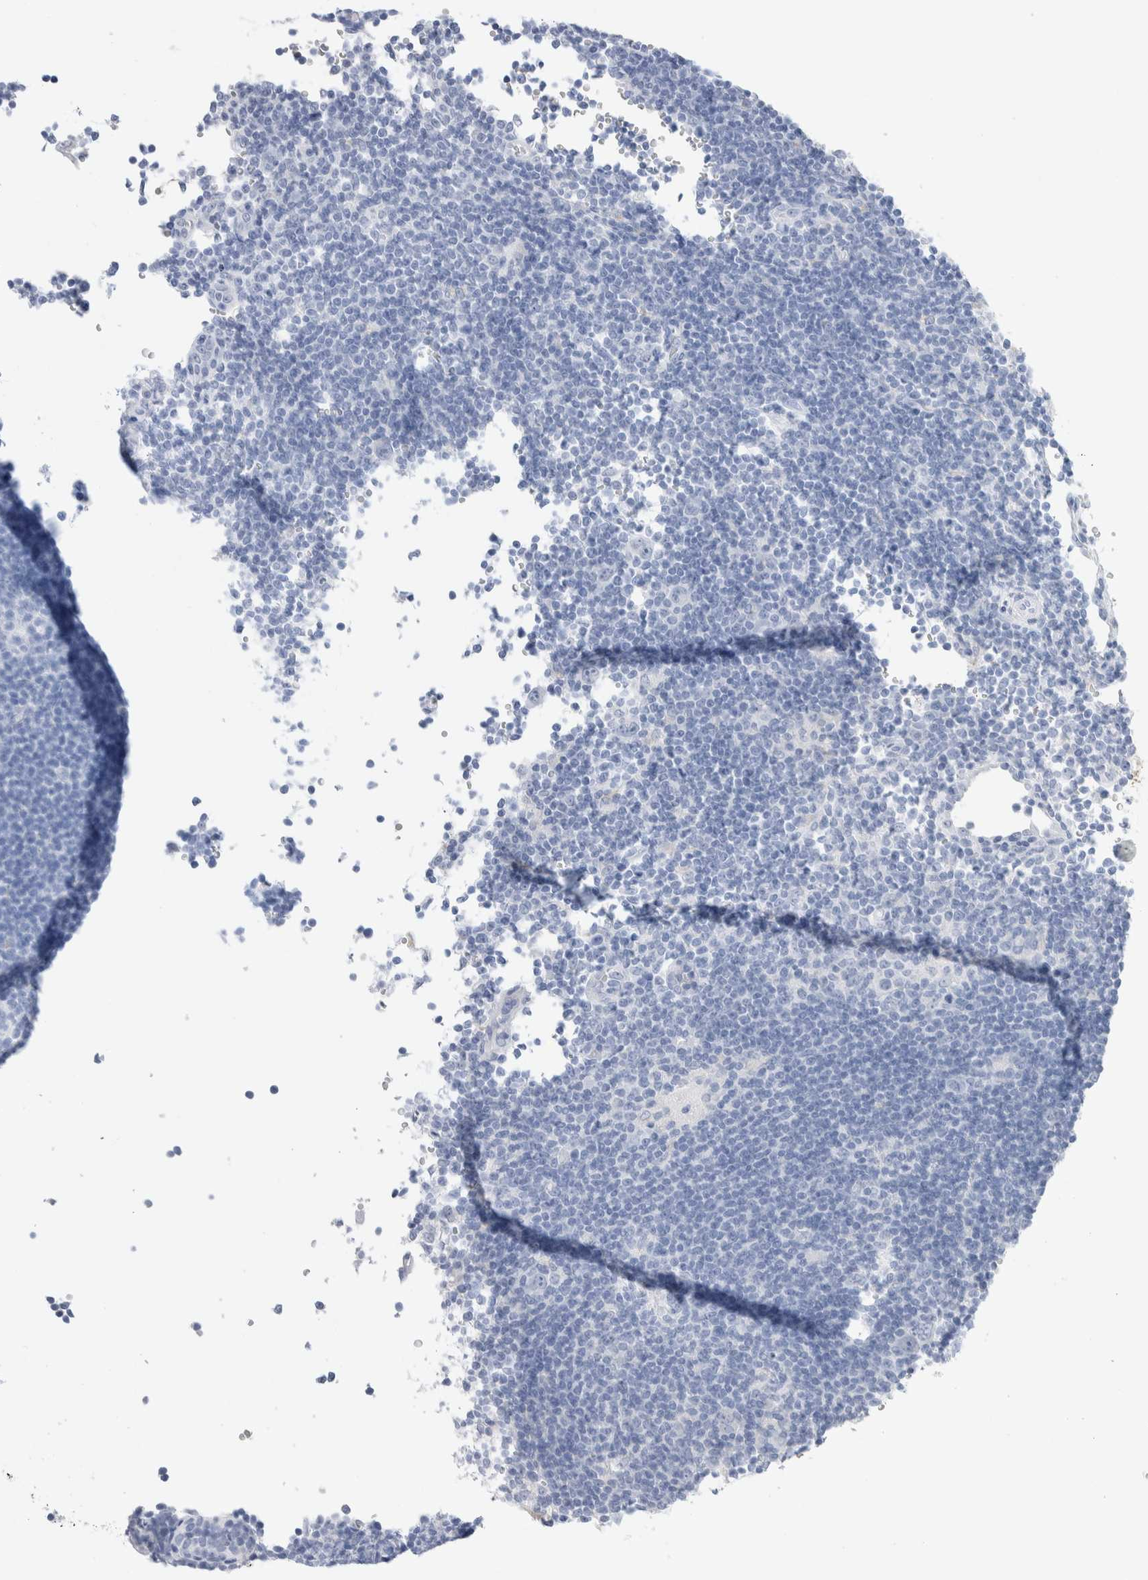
{"staining": {"intensity": "negative", "quantity": "none", "location": "none"}, "tissue": "lymphoma", "cell_type": "Tumor cells", "image_type": "cancer", "snomed": [{"axis": "morphology", "description": "Hodgkin's disease, NOS"}, {"axis": "topography", "description": "Lymph node"}], "caption": "DAB immunohistochemical staining of Hodgkin's disease demonstrates no significant positivity in tumor cells.", "gene": "GDA", "patient": {"sex": "female", "age": 57}}